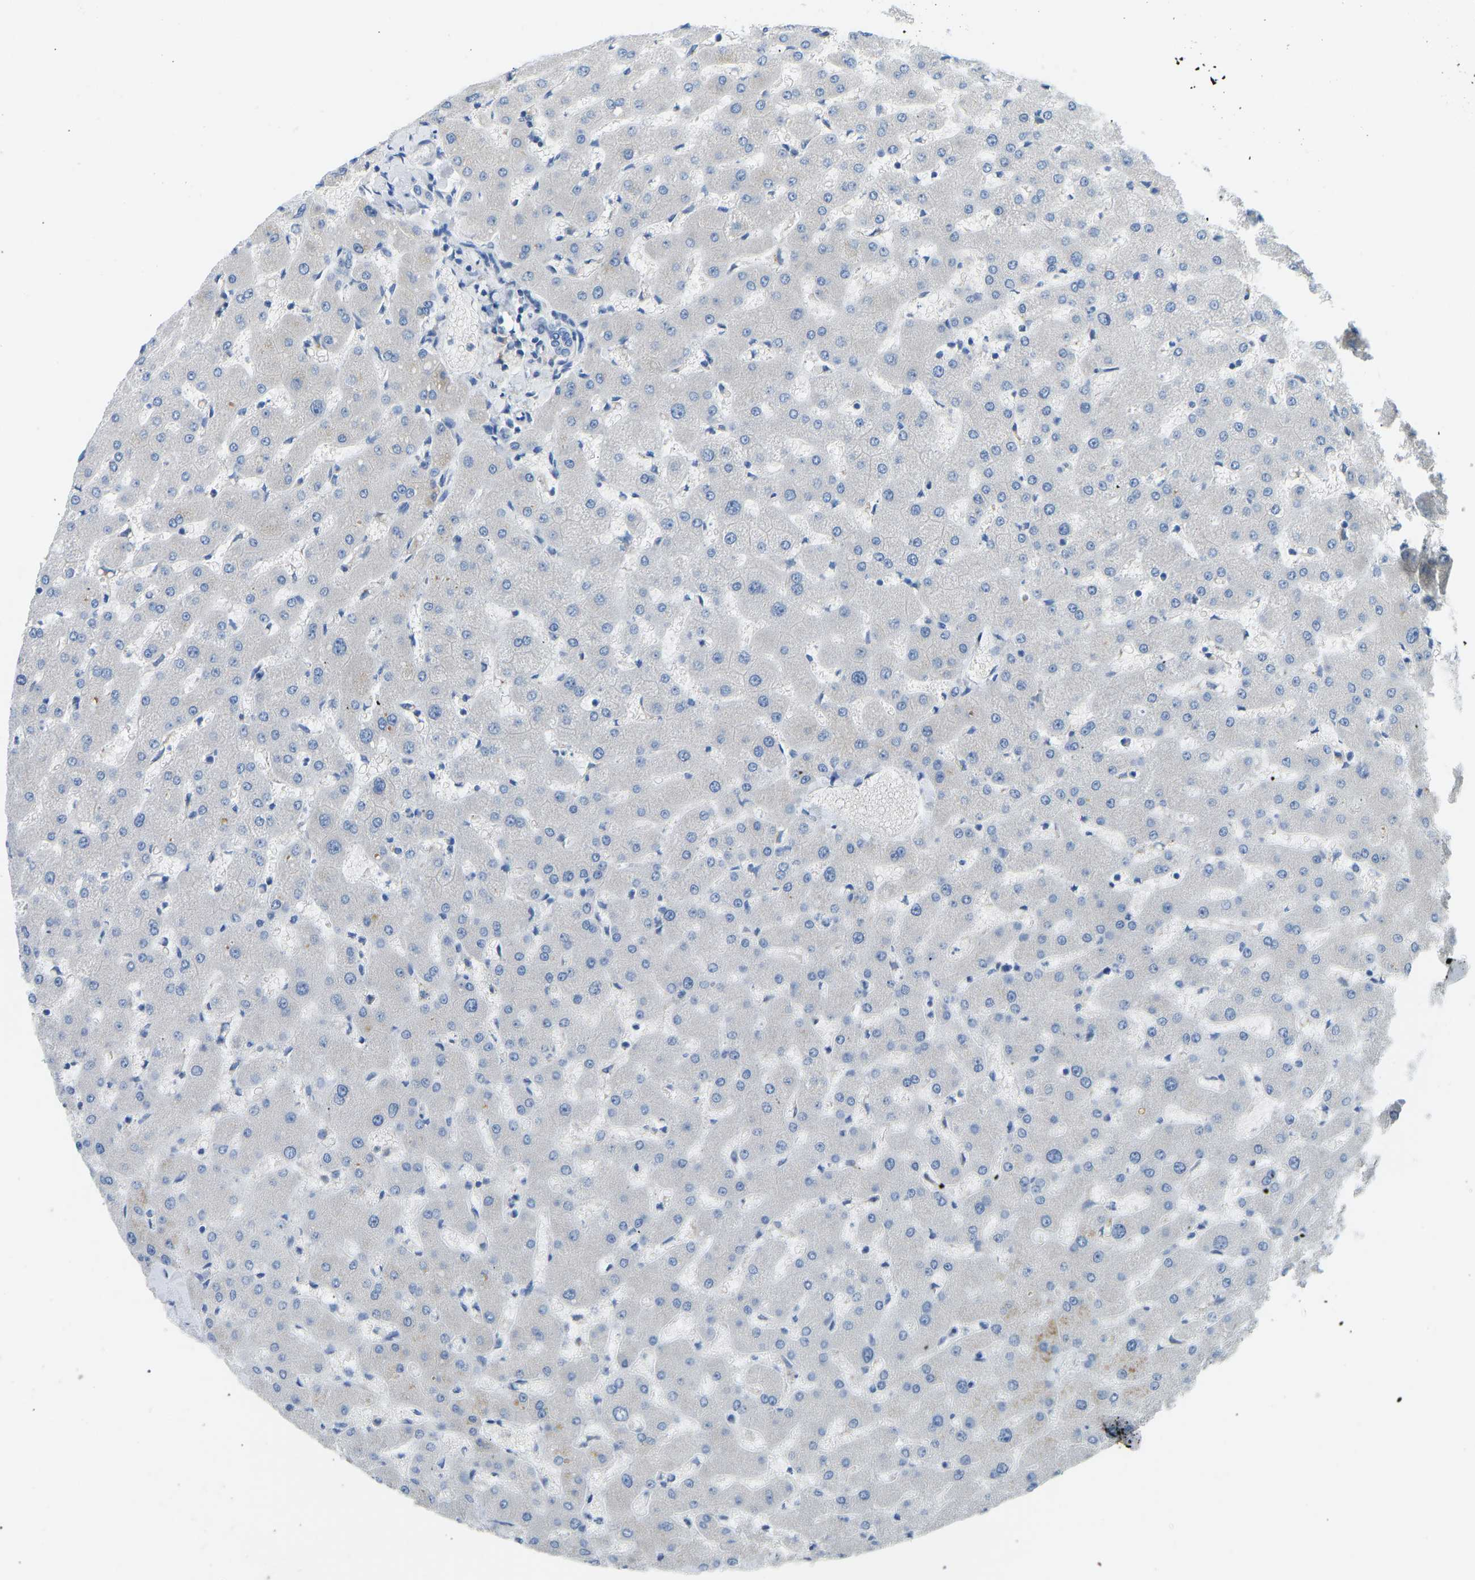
{"staining": {"intensity": "negative", "quantity": "none", "location": "none"}, "tissue": "liver", "cell_type": "Cholangiocytes", "image_type": "normal", "snomed": [{"axis": "morphology", "description": "Normal tissue, NOS"}, {"axis": "topography", "description": "Liver"}], "caption": "Immunohistochemistry (IHC) micrograph of unremarkable liver: human liver stained with DAB (3,3'-diaminobenzidine) exhibits no significant protein staining in cholangiocytes.", "gene": "COL15A1", "patient": {"sex": "female", "age": 63}}